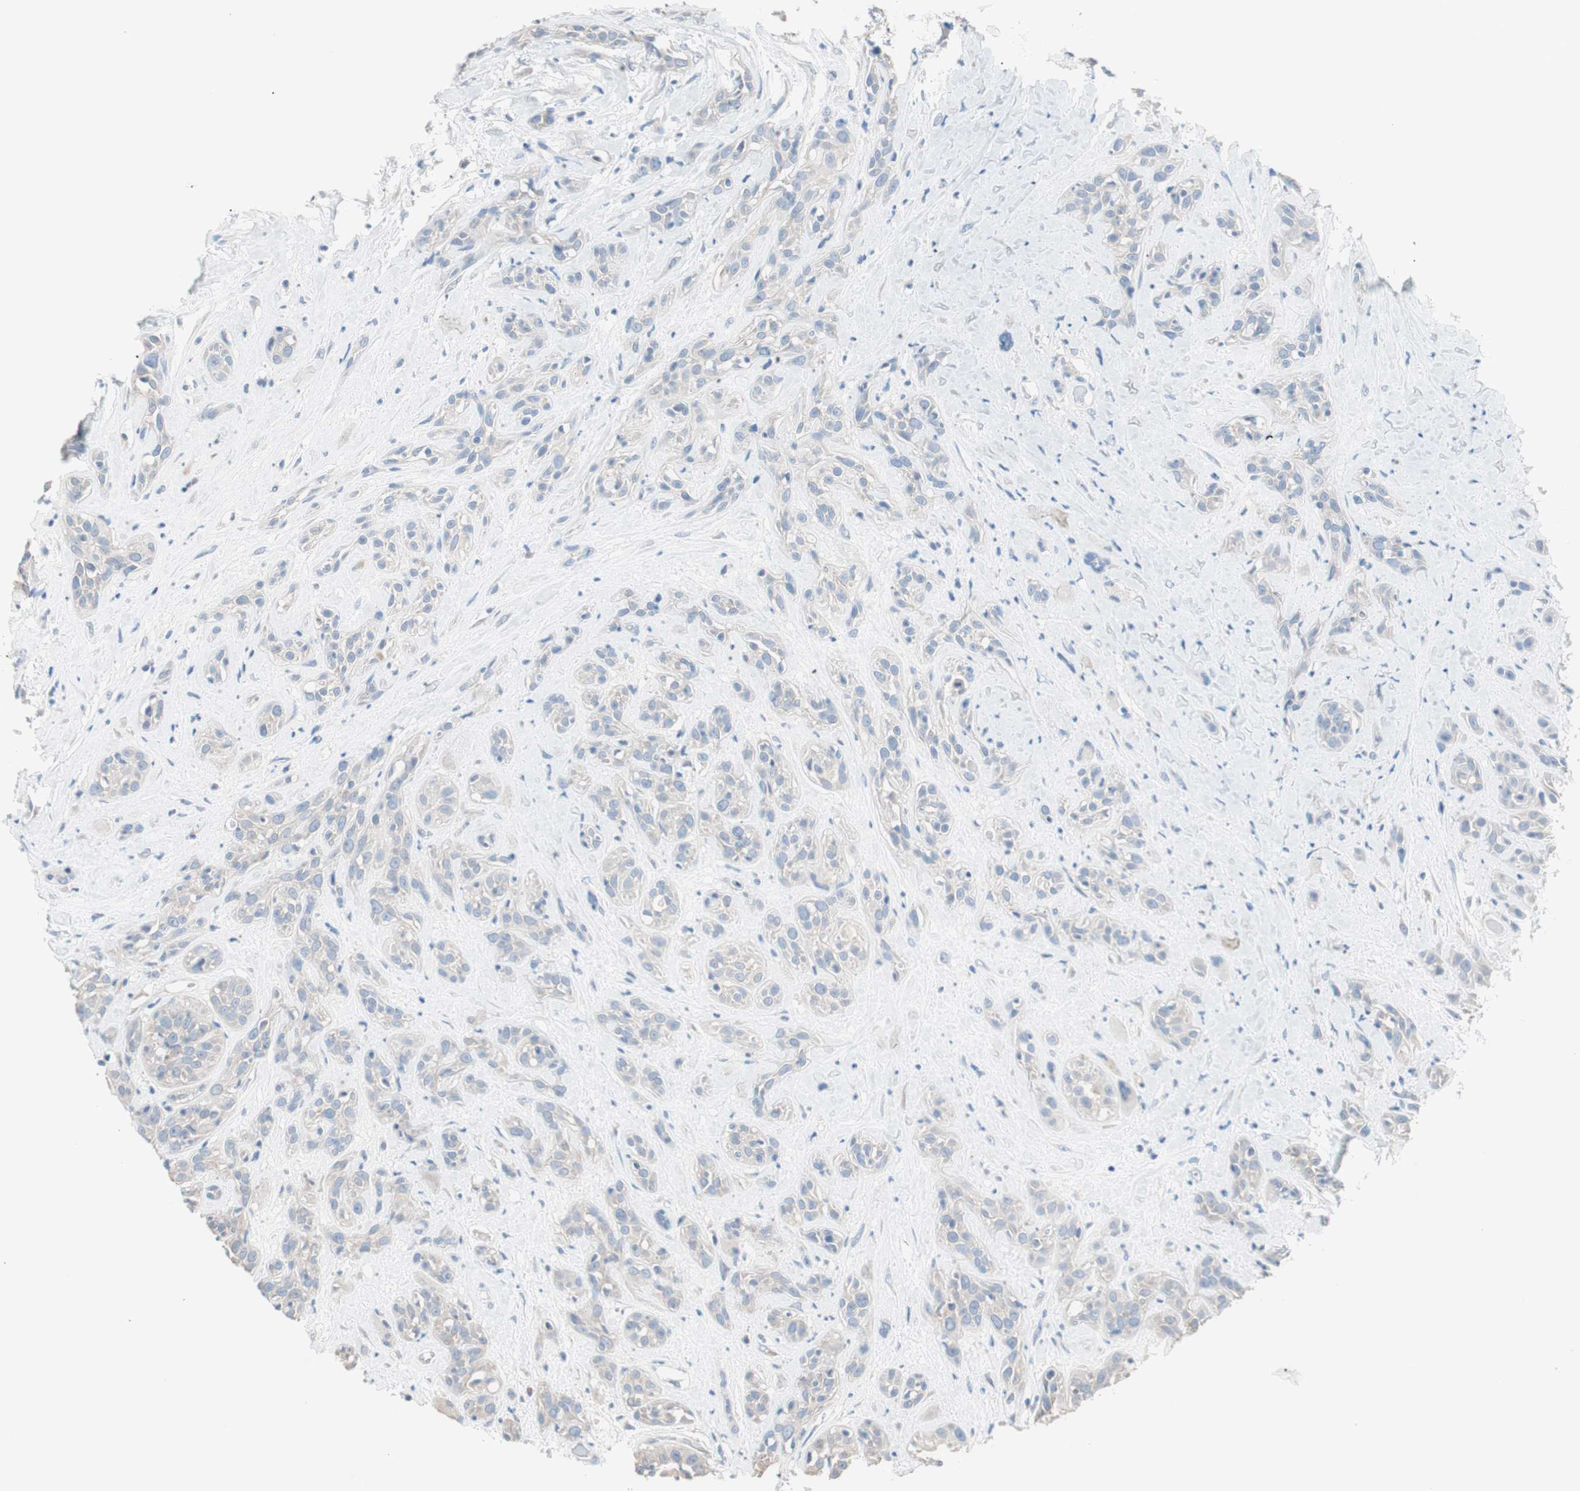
{"staining": {"intensity": "weak", "quantity": "25%-75%", "location": "cytoplasmic/membranous"}, "tissue": "head and neck cancer", "cell_type": "Tumor cells", "image_type": "cancer", "snomed": [{"axis": "morphology", "description": "Squamous cell carcinoma, NOS"}, {"axis": "topography", "description": "Head-Neck"}], "caption": "The immunohistochemical stain labels weak cytoplasmic/membranous positivity in tumor cells of head and neck cancer (squamous cell carcinoma) tissue. Using DAB (3,3'-diaminobenzidine) (brown) and hematoxylin (blue) stains, captured at high magnification using brightfield microscopy.", "gene": "VIL1", "patient": {"sex": "male", "age": 62}}